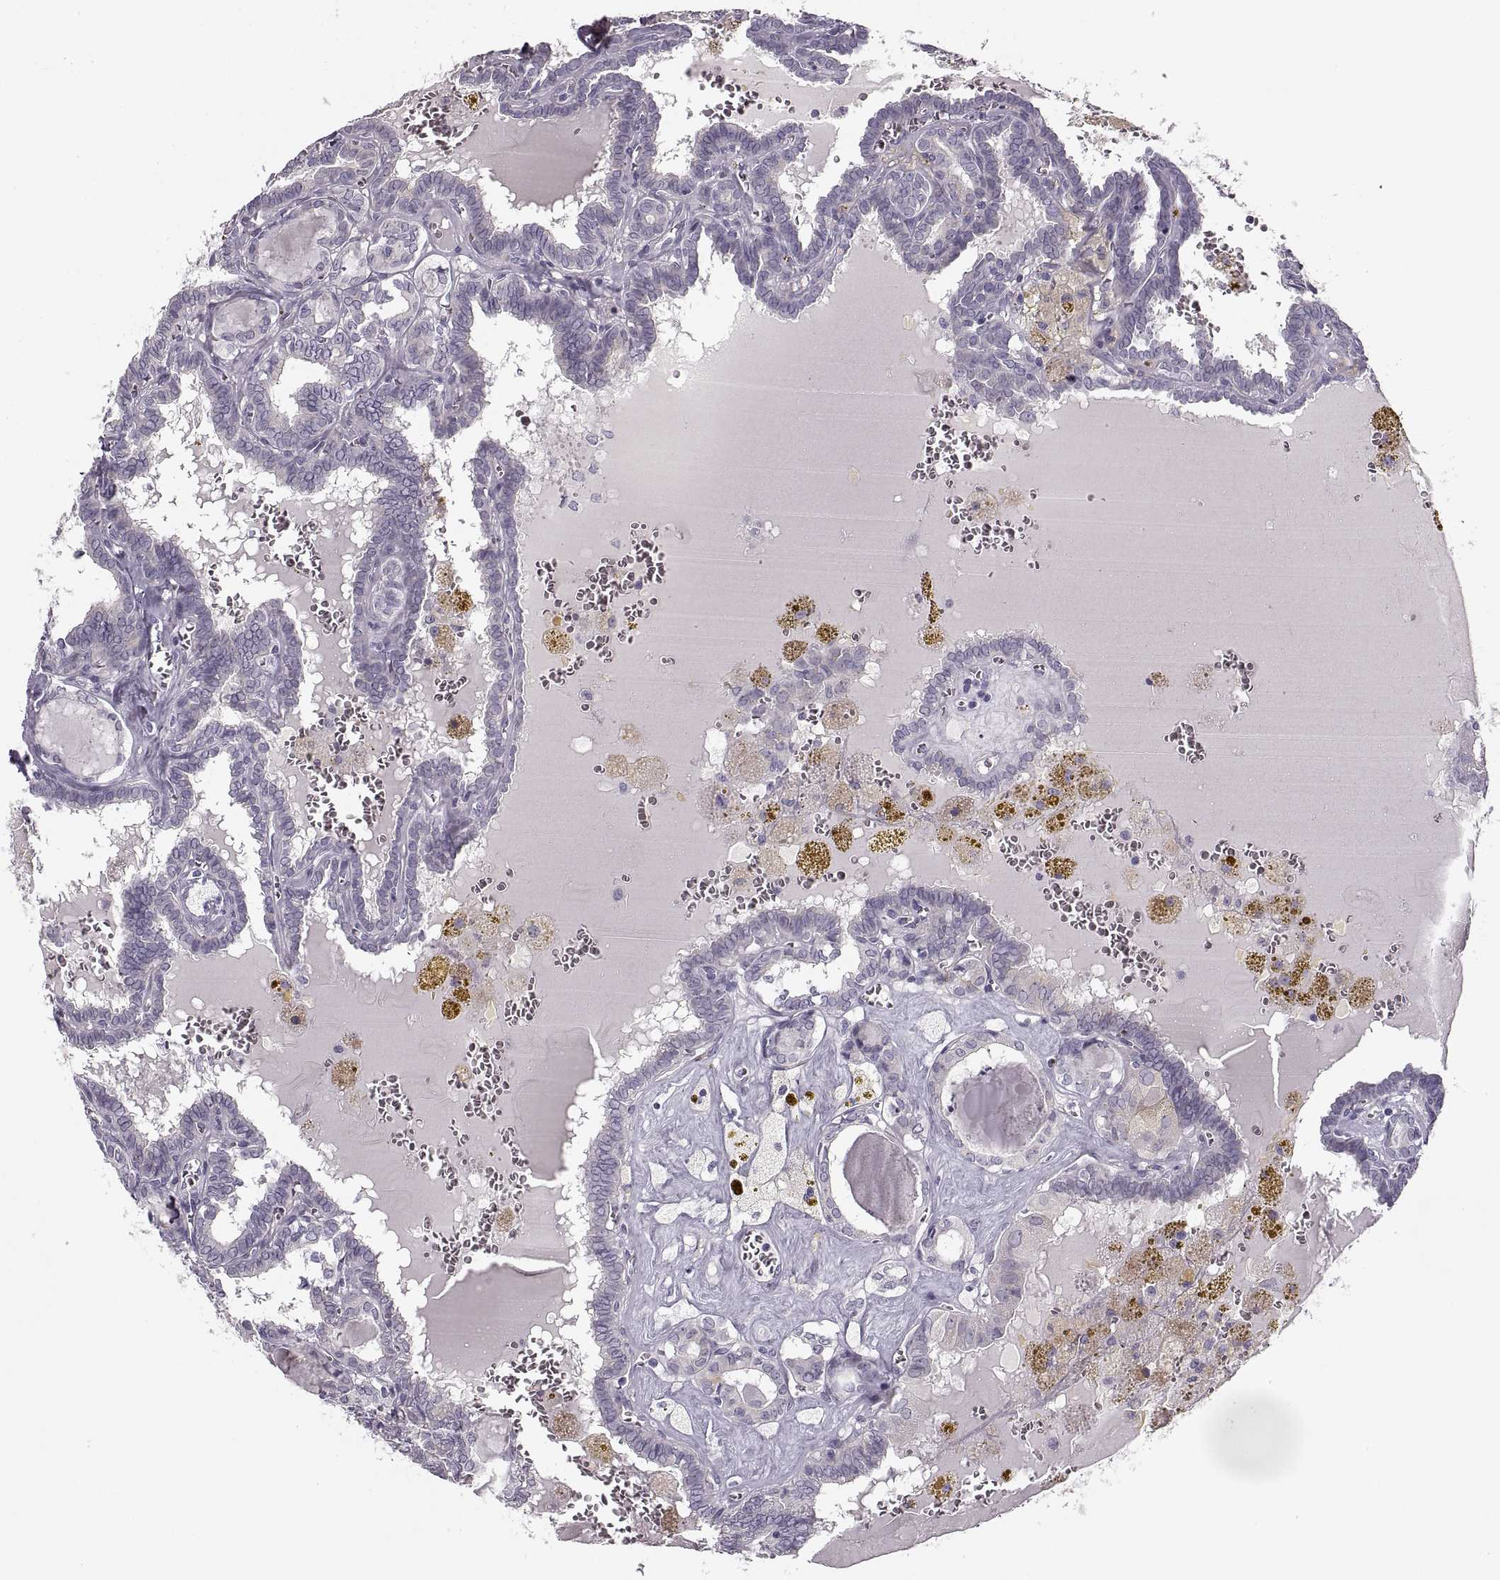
{"staining": {"intensity": "negative", "quantity": "none", "location": "none"}, "tissue": "thyroid cancer", "cell_type": "Tumor cells", "image_type": "cancer", "snomed": [{"axis": "morphology", "description": "Papillary adenocarcinoma, NOS"}, {"axis": "topography", "description": "Thyroid gland"}], "caption": "Immunohistochemistry of human thyroid cancer demonstrates no staining in tumor cells.", "gene": "CNTN1", "patient": {"sex": "female", "age": 39}}